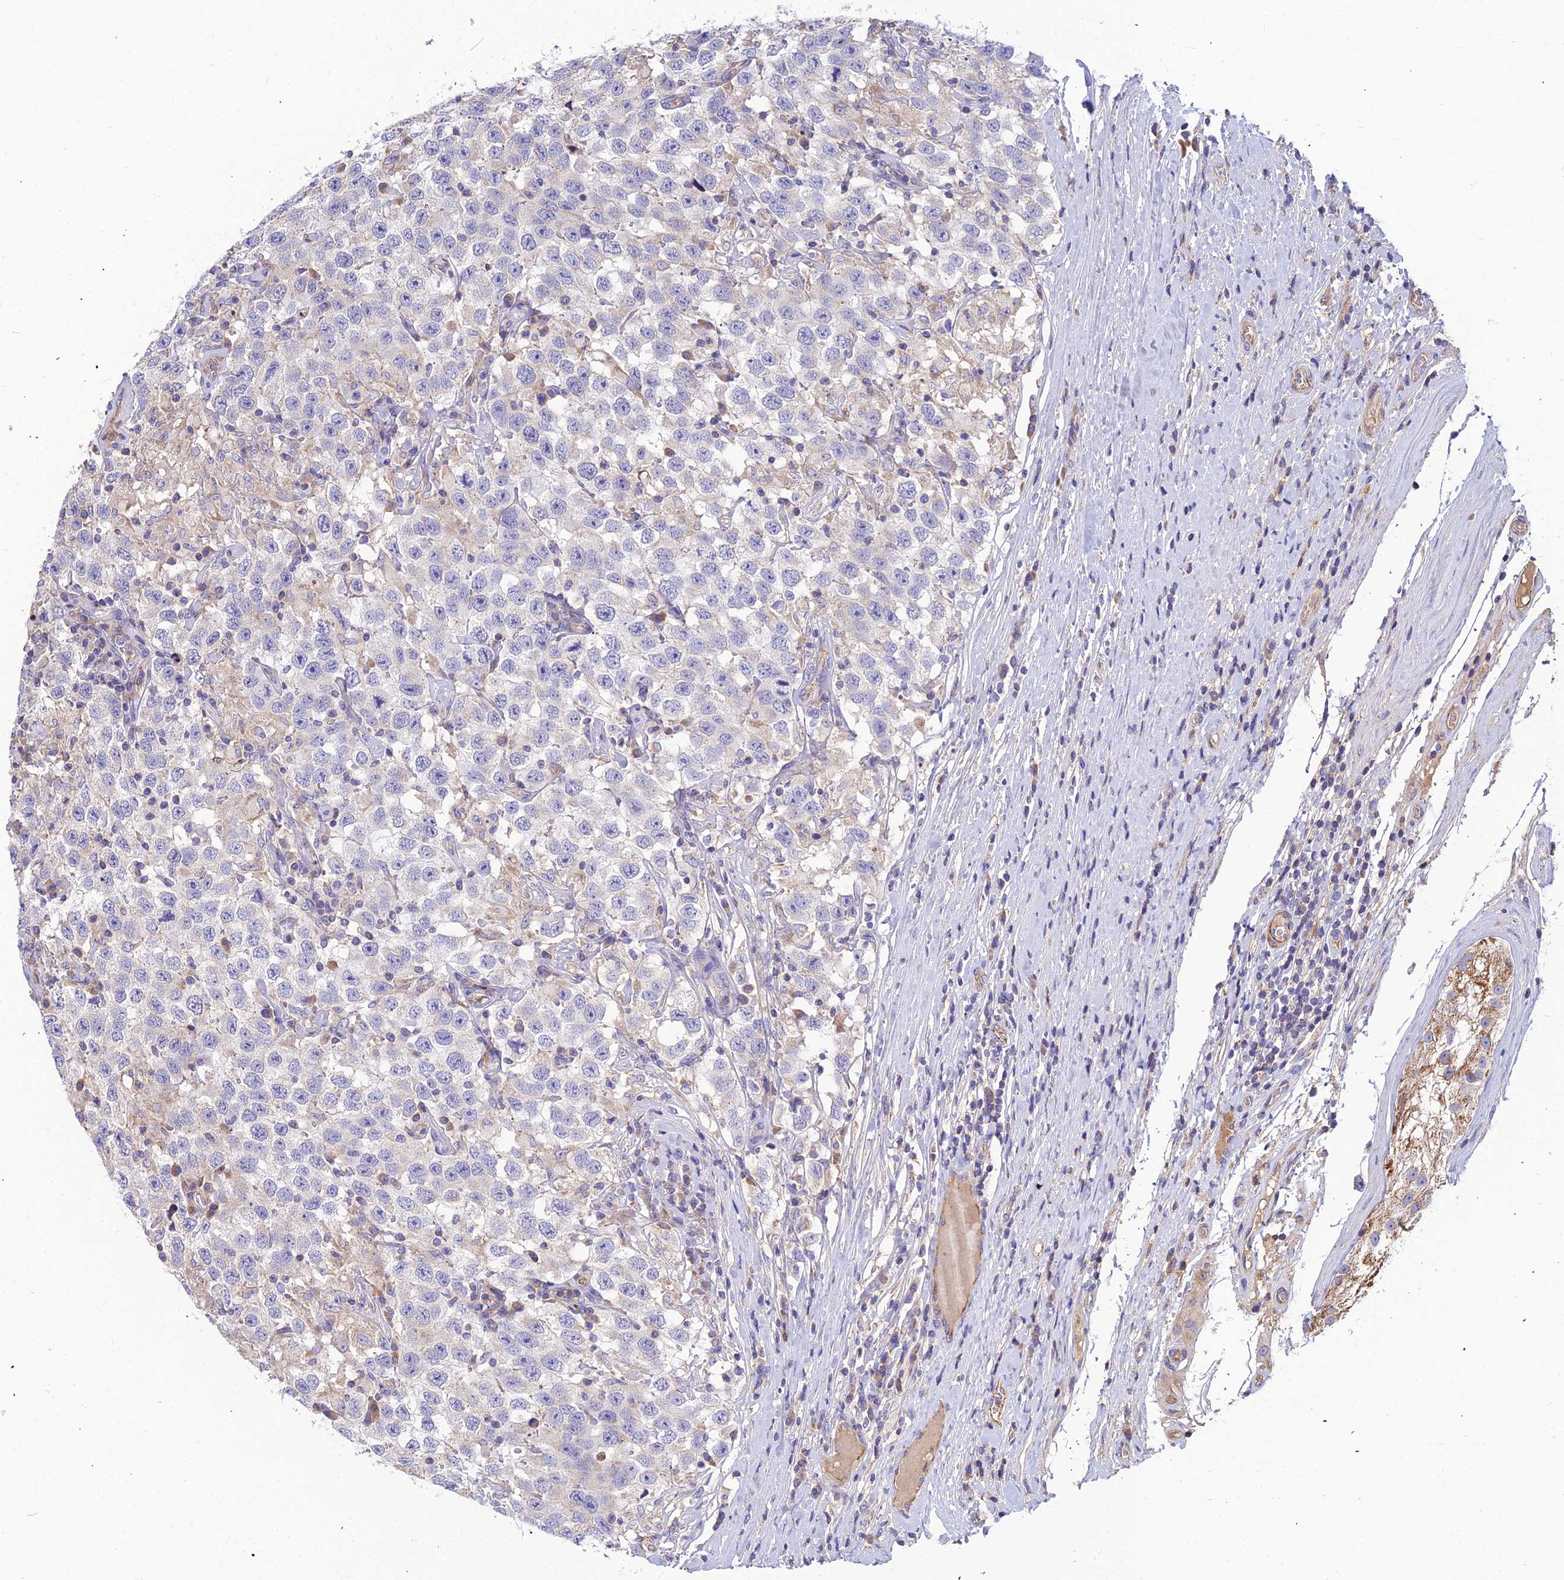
{"staining": {"intensity": "weak", "quantity": "<25%", "location": "cytoplasmic/membranous"}, "tissue": "testis cancer", "cell_type": "Tumor cells", "image_type": "cancer", "snomed": [{"axis": "morphology", "description": "Seminoma, NOS"}, {"axis": "topography", "description": "Testis"}], "caption": "Protein analysis of testis seminoma displays no significant staining in tumor cells.", "gene": "ASPHD1", "patient": {"sex": "male", "age": 41}}